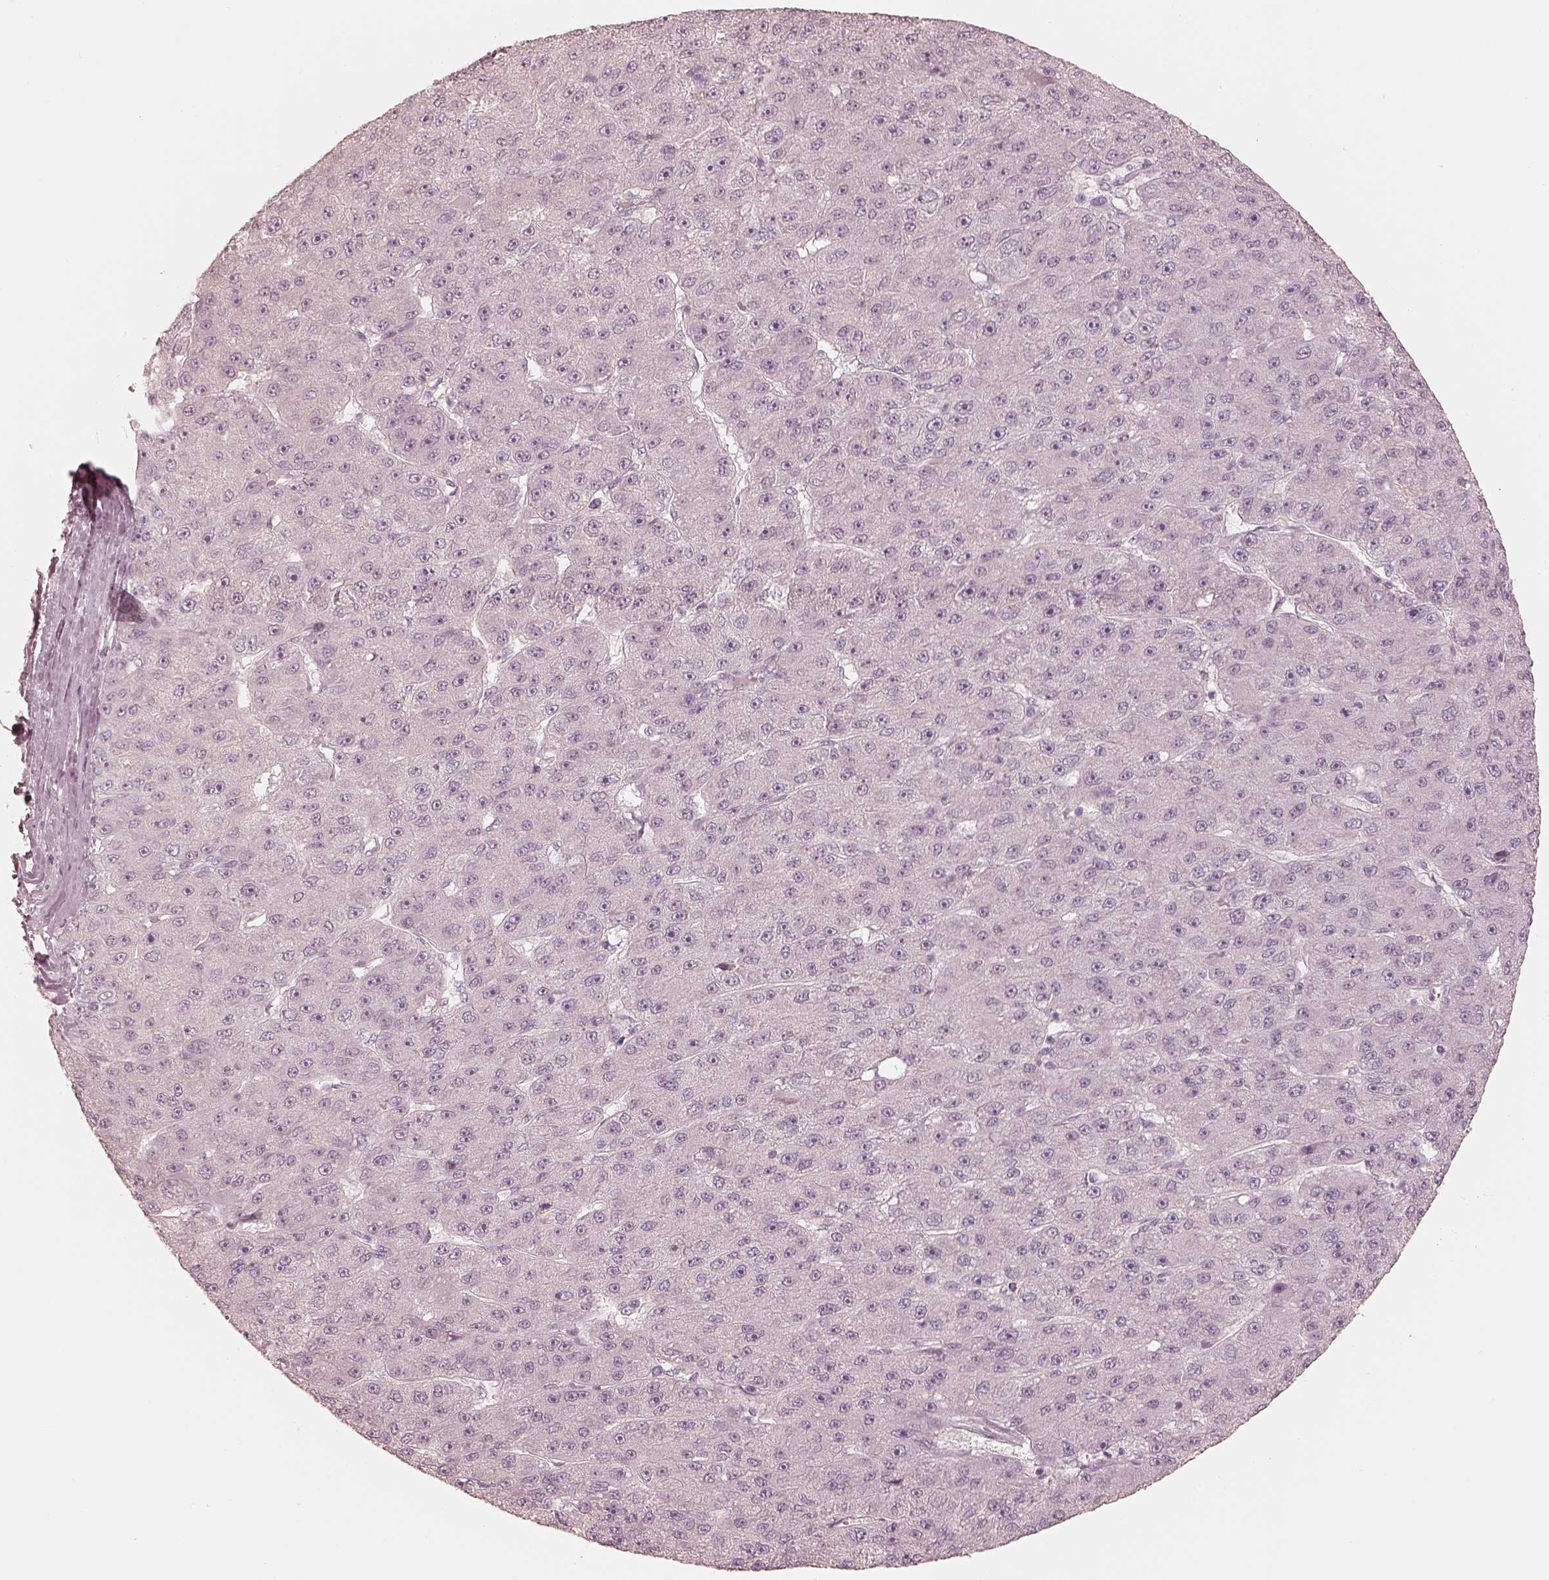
{"staining": {"intensity": "negative", "quantity": "none", "location": "none"}, "tissue": "liver cancer", "cell_type": "Tumor cells", "image_type": "cancer", "snomed": [{"axis": "morphology", "description": "Carcinoma, Hepatocellular, NOS"}, {"axis": "topography", "description": "Liver"}], "caption": "Immunohistochemical staining of hepatocellular carcinoma (liver) shows no significant expression in tumor cells. Brightfield microscopy of immunohistochemistry stained with DAB (brown) and hematoxylin (blue), captured at high magnification.", "gene": "CALR3", "patient": {"sex": "male", "age": 67}}